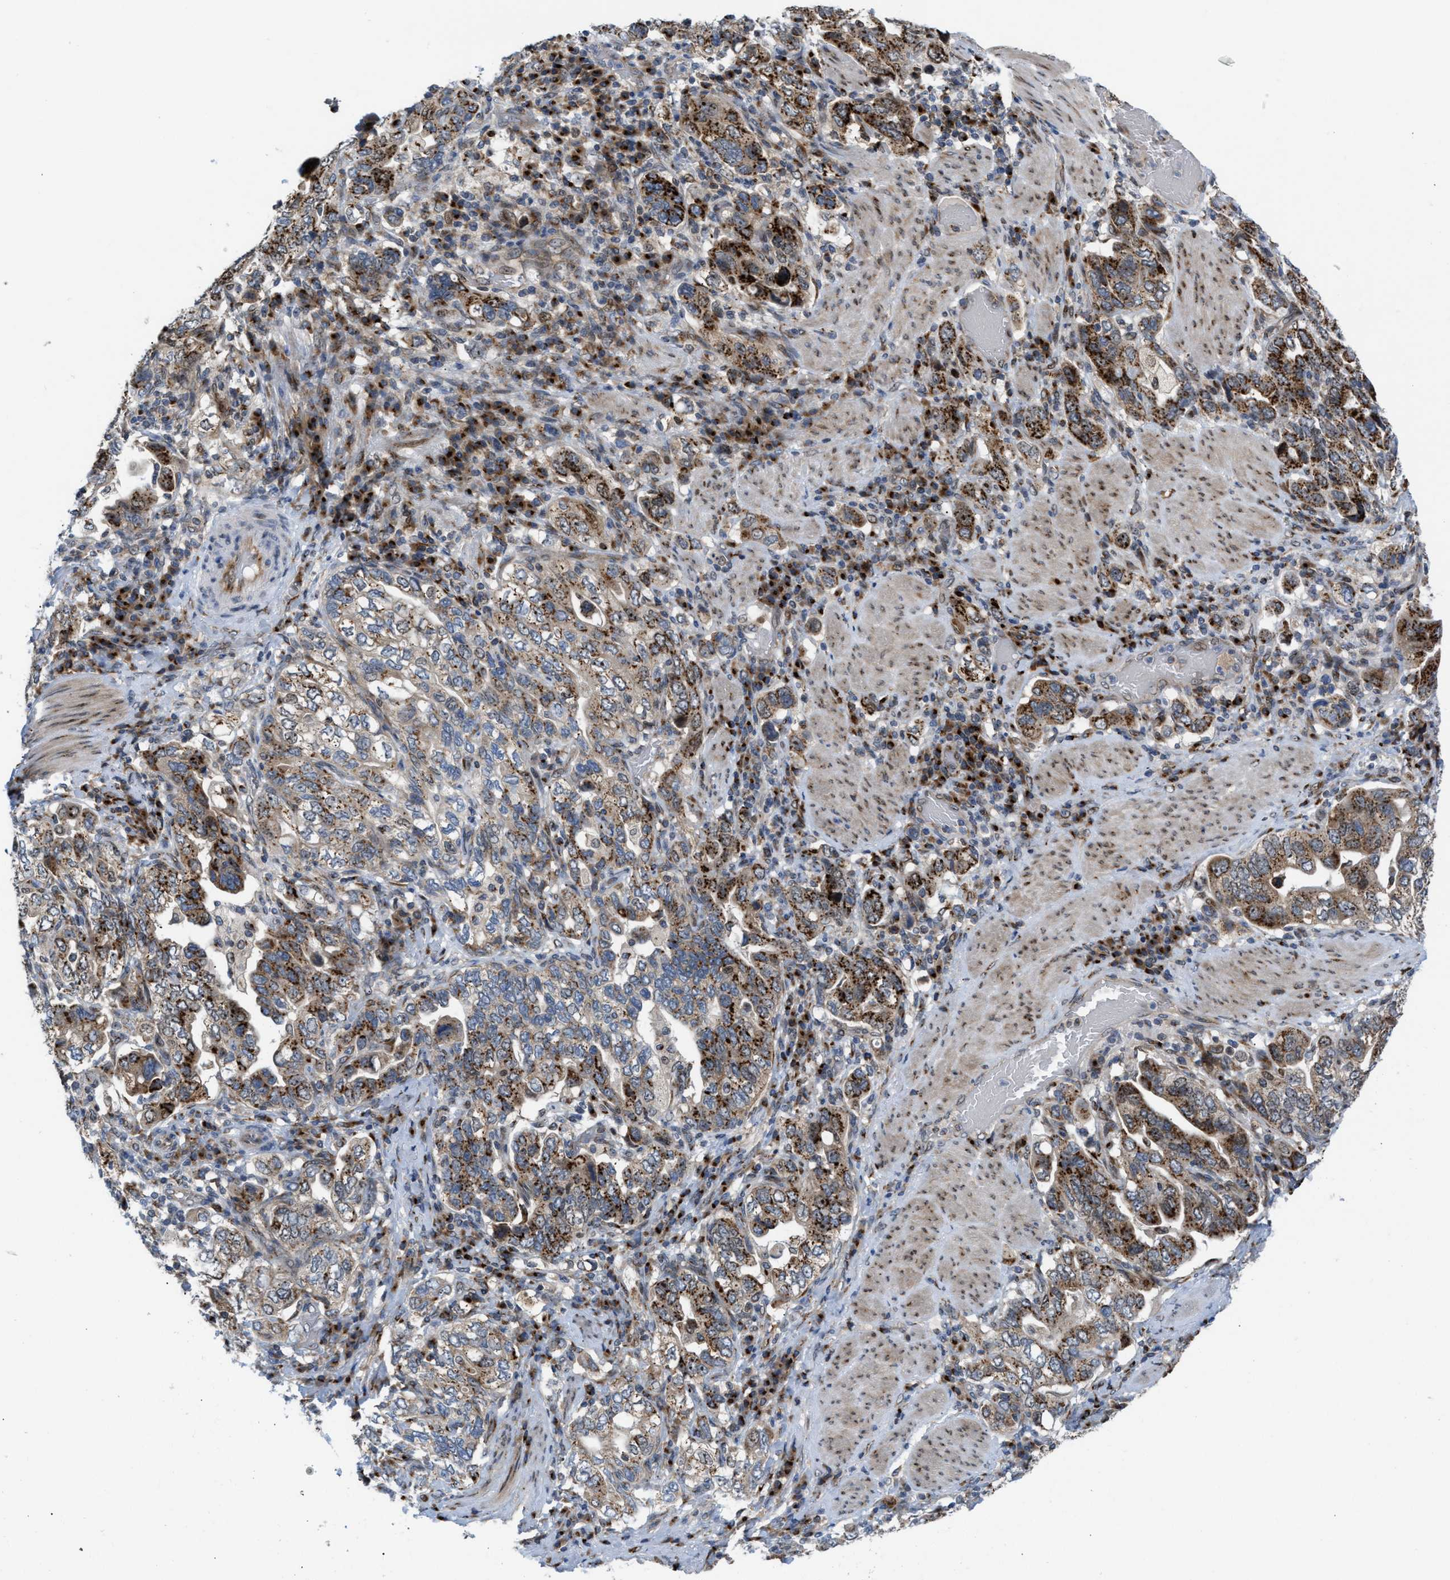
{"staining": {"intensity": "strong", "quantity": "25%-75%", "location": "cytoplasmic/membranous"}, "tissue": "stomach cancer", "cell_type": "Tumor cells", "image_type": "cancer", "snomed": [{"axis": "morphology", "description": "Adenocarcinoma, NOS"}, {"axis": "topography", "description": "Stomach, upper"}], "caption": "The histopathology image demonstrates immunohistochemical staining of stomach cancer (adenocarcinoma). There is strong cytoplasmic/membranous expression is appreciated in about 25%-75% of tumor cells. The protein is stained brown, and the nuclei are stained in blue (DAB IHC with brightfield microscopy, high magnification).", "gene": "SLC38A10", "patient": {"sex": "male", "age": 62}}